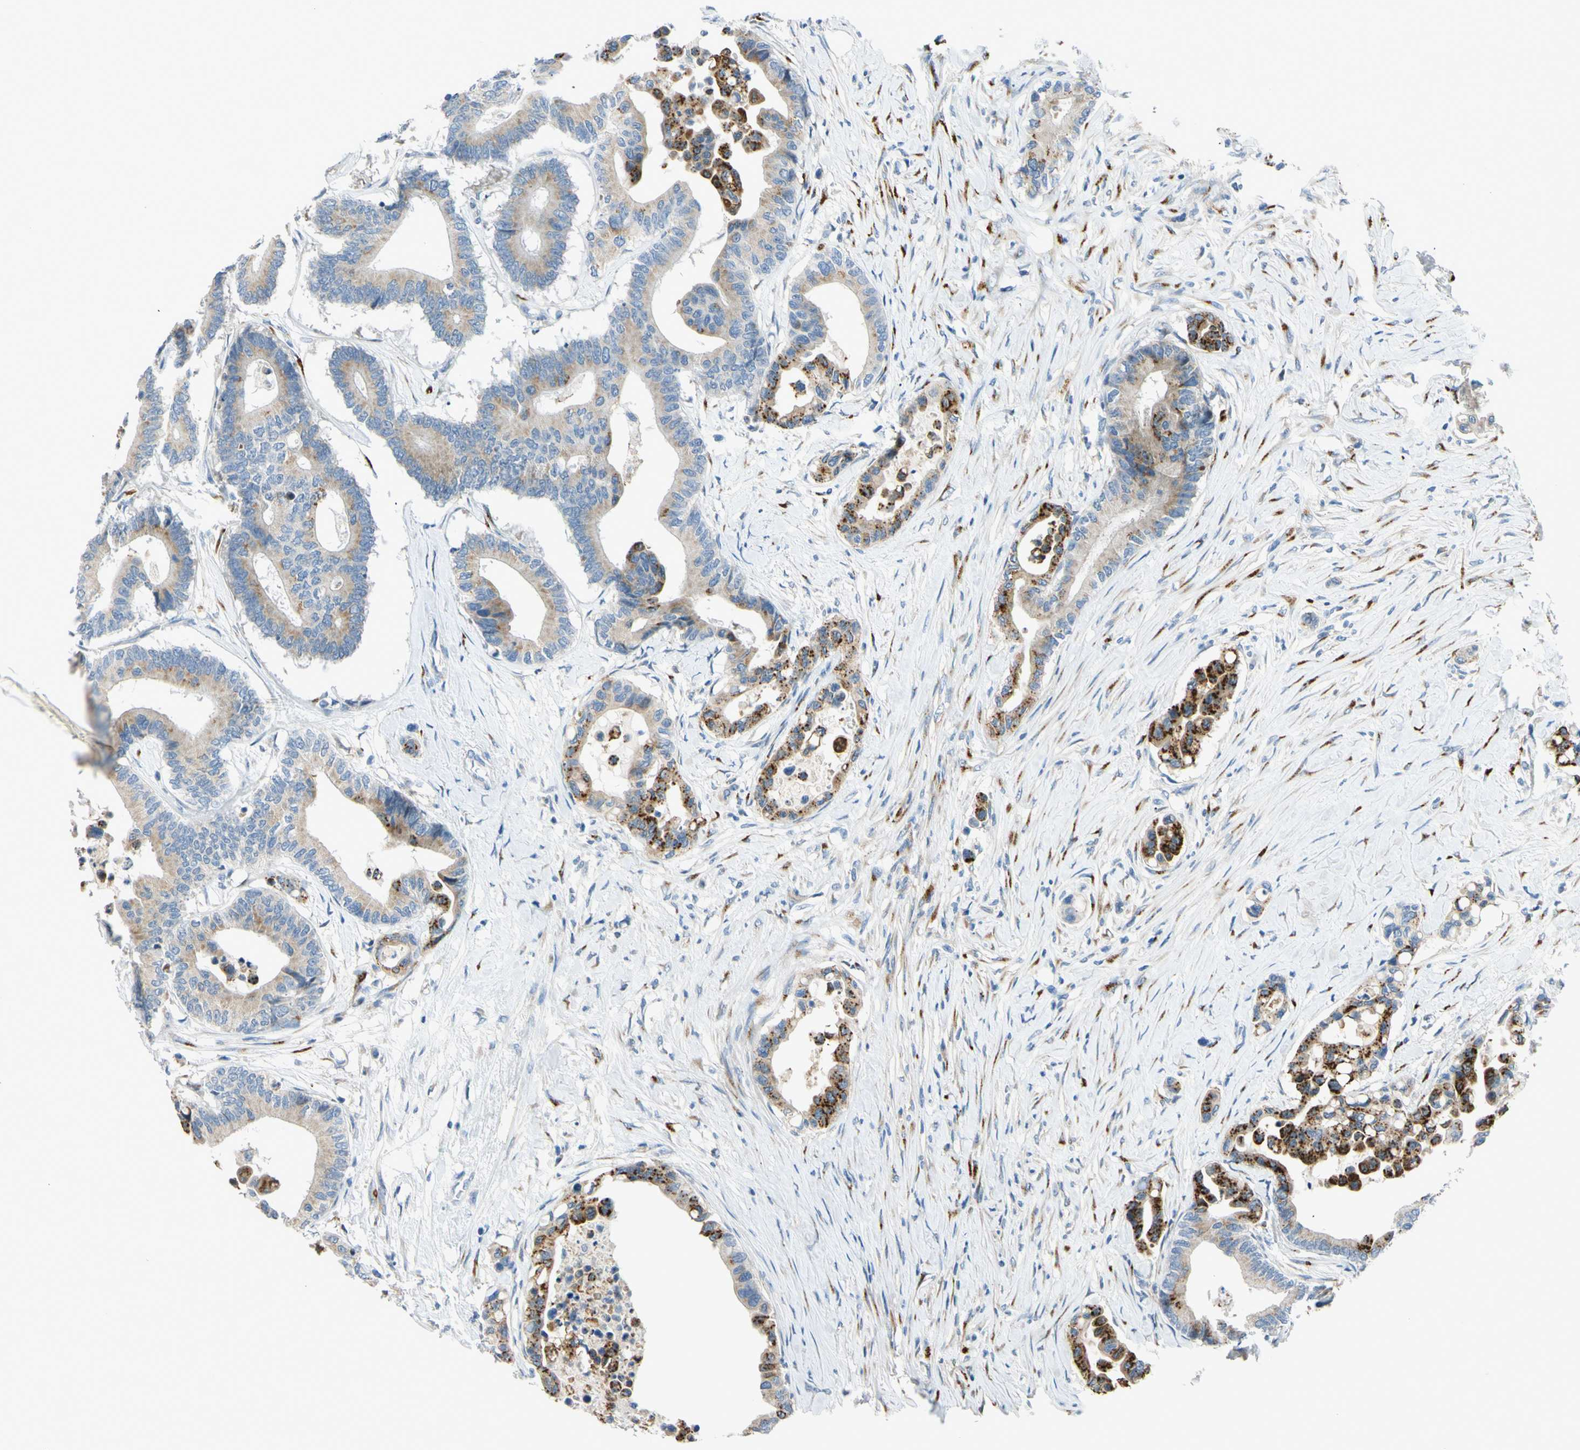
{"staining": {"intensity": "strong", "quantity": "<25%", "location": "cytoplasmic/membranous"}, "tissue": "colorectal cancer", "cell_type": "Tumor cells", "image_type": "cancer", "snomed": [{"axis": "morphology", "description": "Normal tissue, NOS"}, {"axis": "morphology", "description": "Adenocarcinoma, NOS"}, {"axis": "topography", "description": "Colon"}], "caption": "A histopathology image of human colorectal adenocarcinoma stained for a protein shows strong cytoplasmic/membranous brown staining in tumor cells. (DAB IHC, brown staining for protein, blue staining for nuclei).", "gene": "GALNT5", "patient": {"sex": "male", "age": 82}}